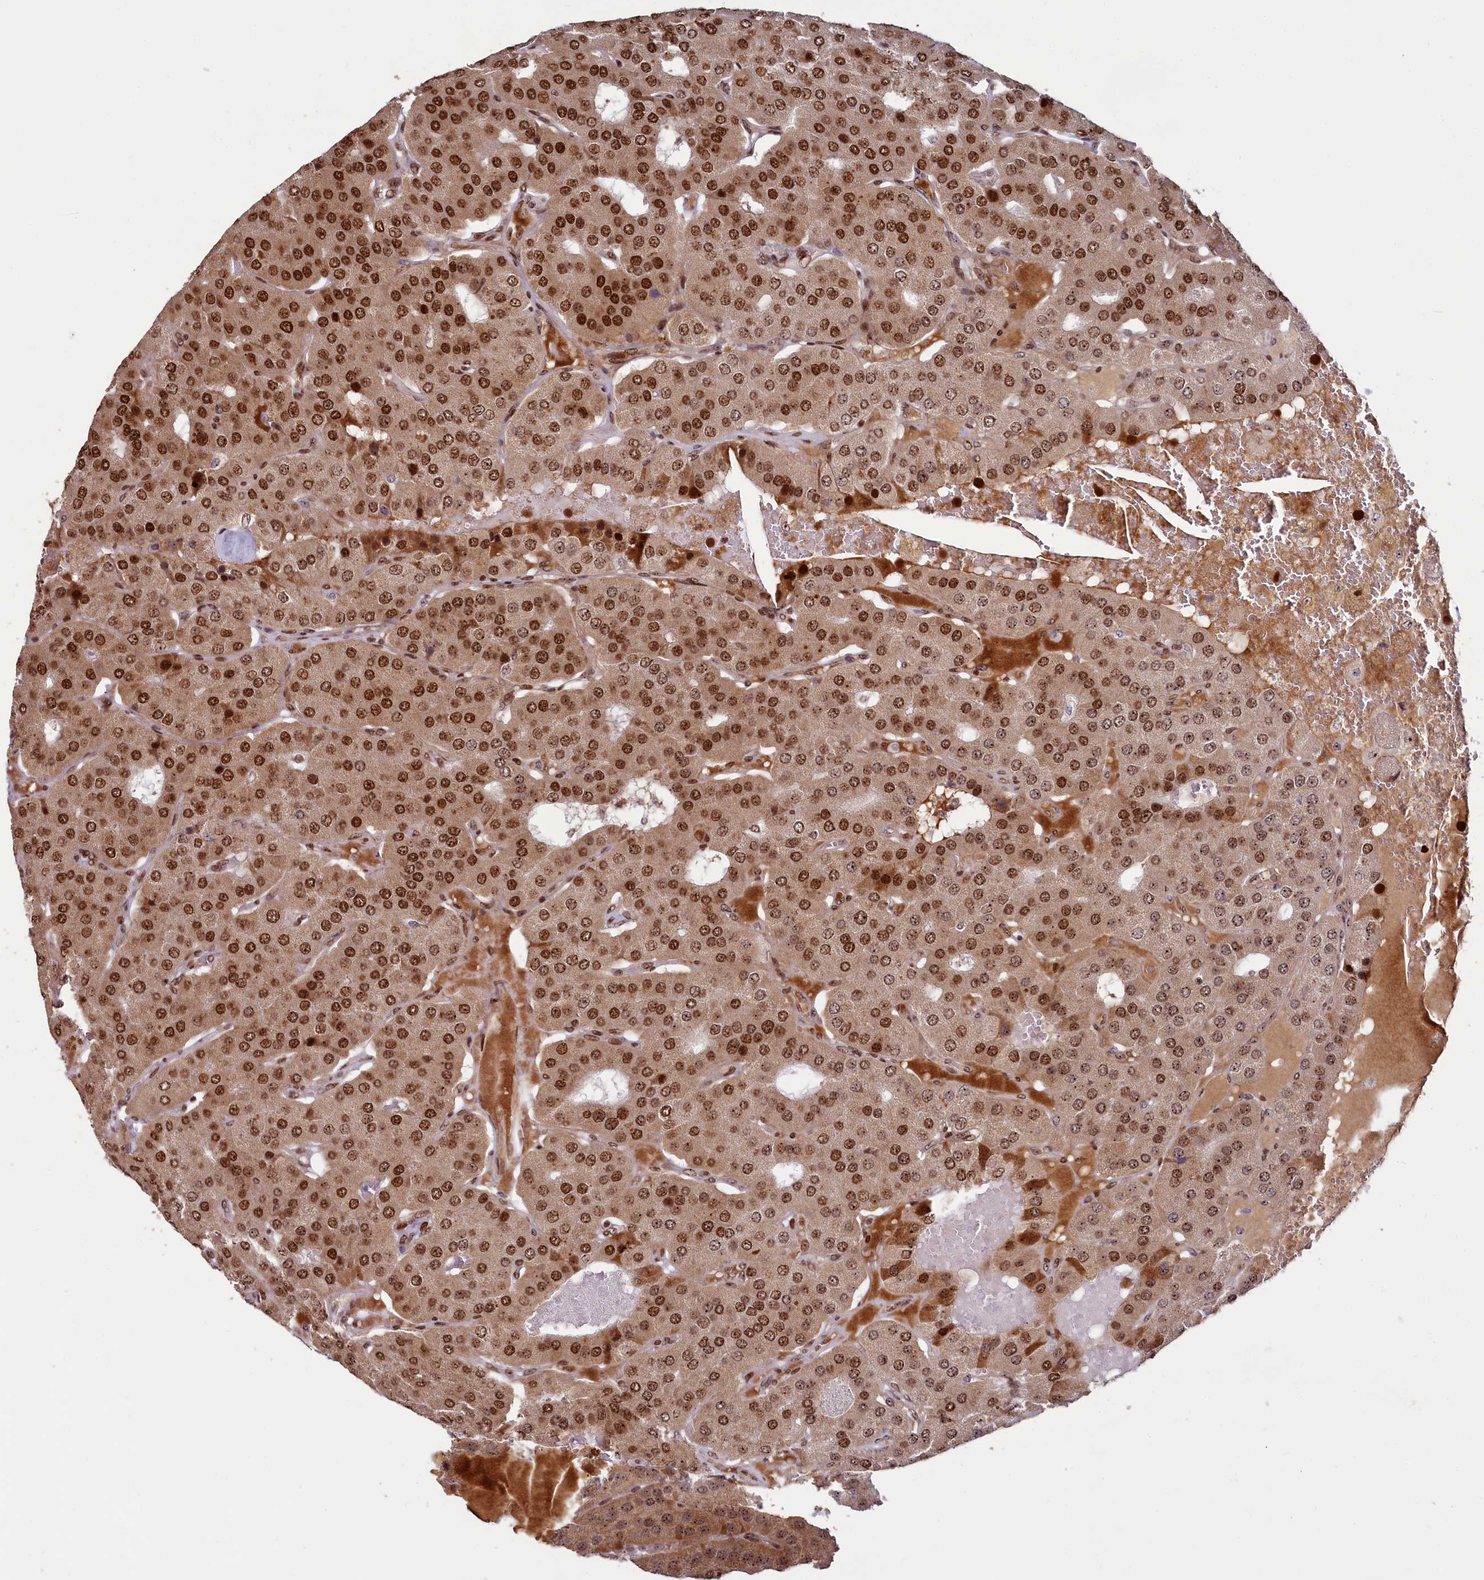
{"staining": {"intensity": "moderate", "quantity": ">75%", "location": "nuclear"}, "tissue": "parathyroid gland", "cell_type": "Glandular cells", "image_type": "normal", "snomed": [{"axis": "morphology", "description": "Normal tissue, NOS"}, {"axis": "morphology", "description": "Adenoma, NOS"}, {"axis": "topography", "description": "Parathyroid gland"}], "caption": "A high-resolution micrograph shows IHC staining of normal parathyroid gland, which displays moderate nuclear expression in about >75% of glandular cells. Immunohistochemistry stains the protein in brown and the nuclei are stained blue.", "gene": "TCOF1", "patient": {"sex": "female", "age": 86}}